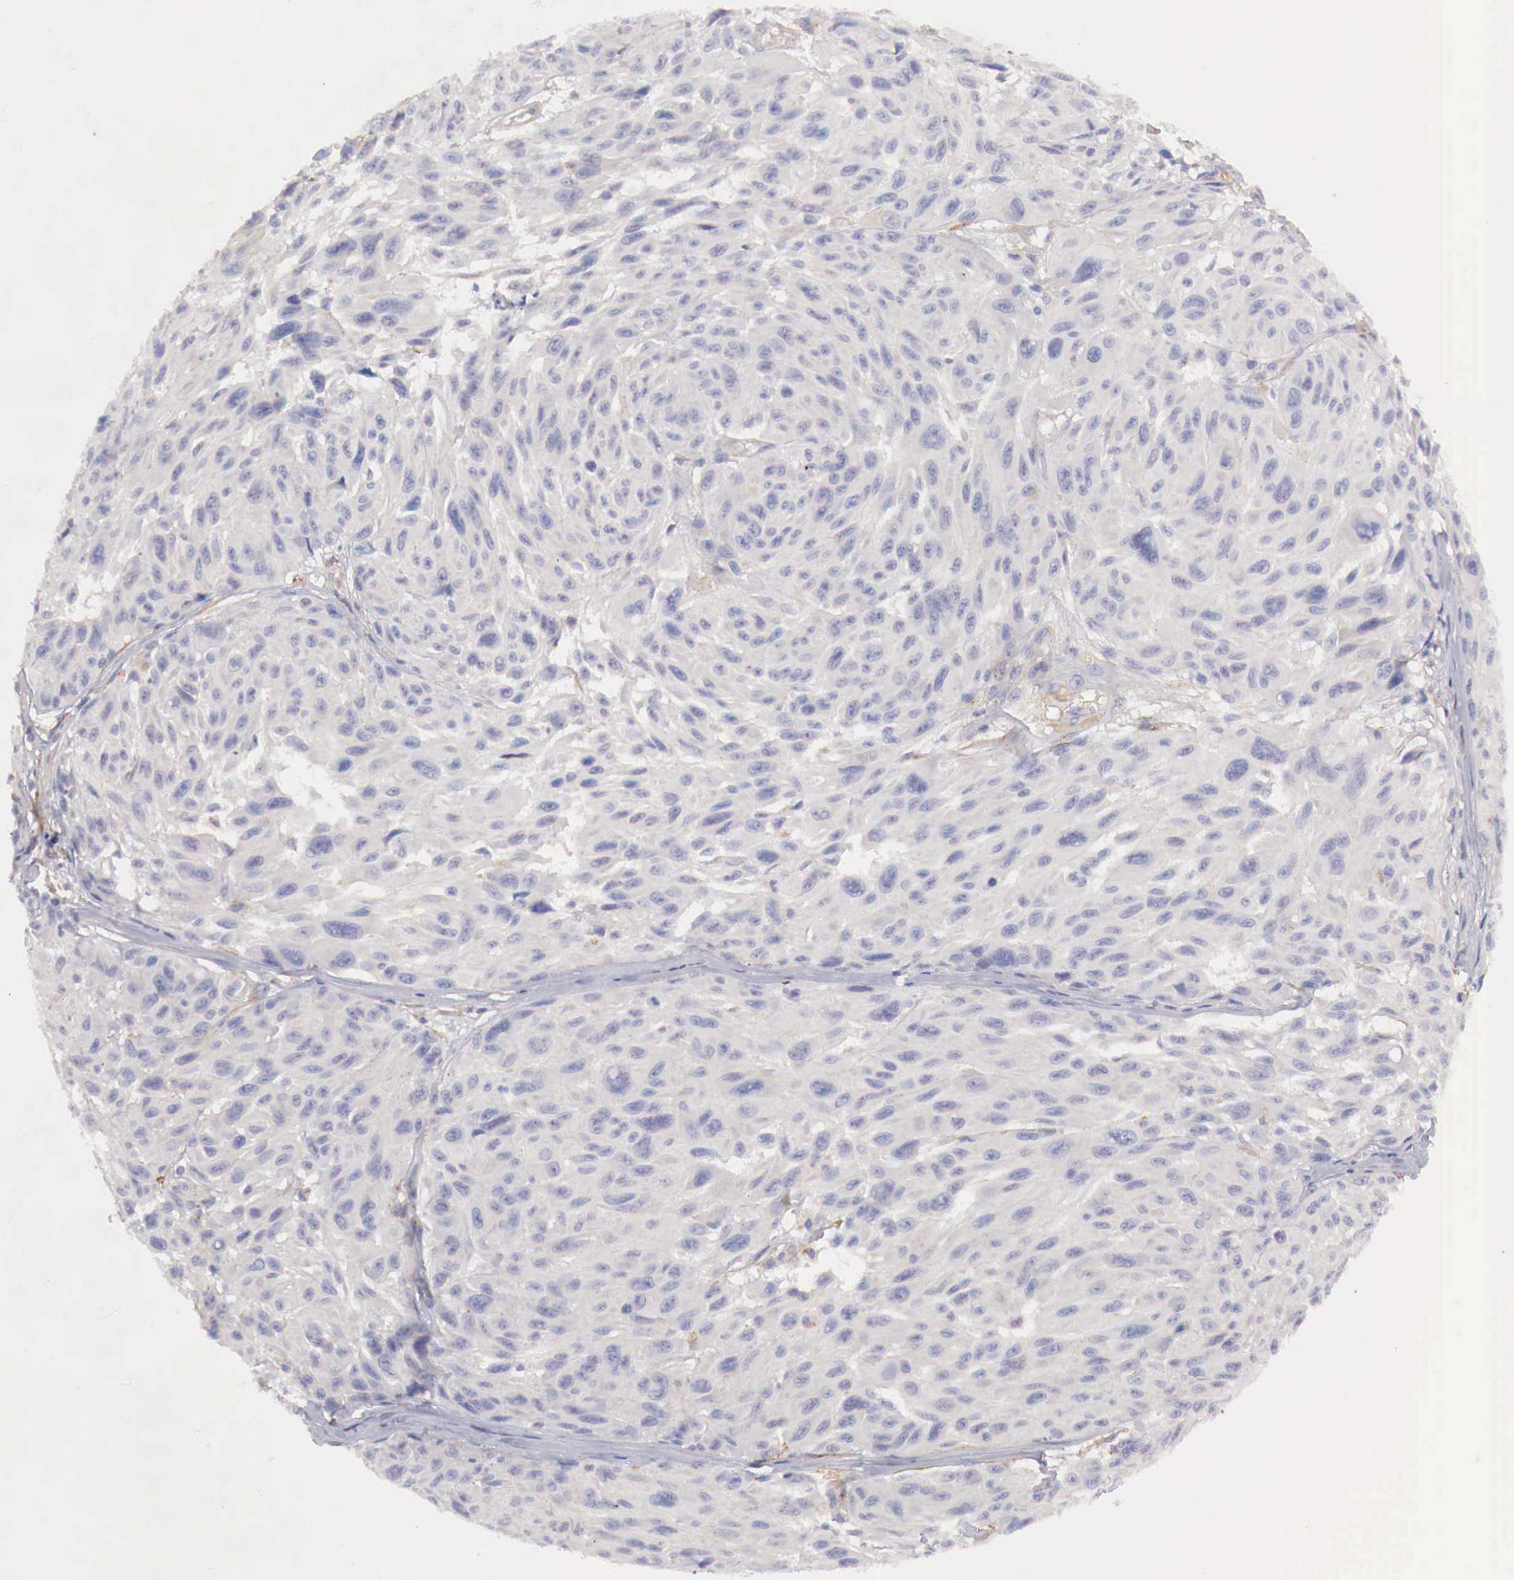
{"staining": {"intensity": "negative", "quantity": "none", "location": "none"}, "tissue": "melanoma", "cell_type": "Tumor cells", "image_type": "cancer", "snomed": [{"axis": "morphology", "description": "Malignant melanoma, NOS"}, {"axis": "topography", "description": "Skin"}], "caption": "Immunohistochemical staining of human malignant melanoma demonstrates no significant expression in tumor cells.", "gene": "KLHDC7B", "patient": {"sex": "male", "age": 70}}